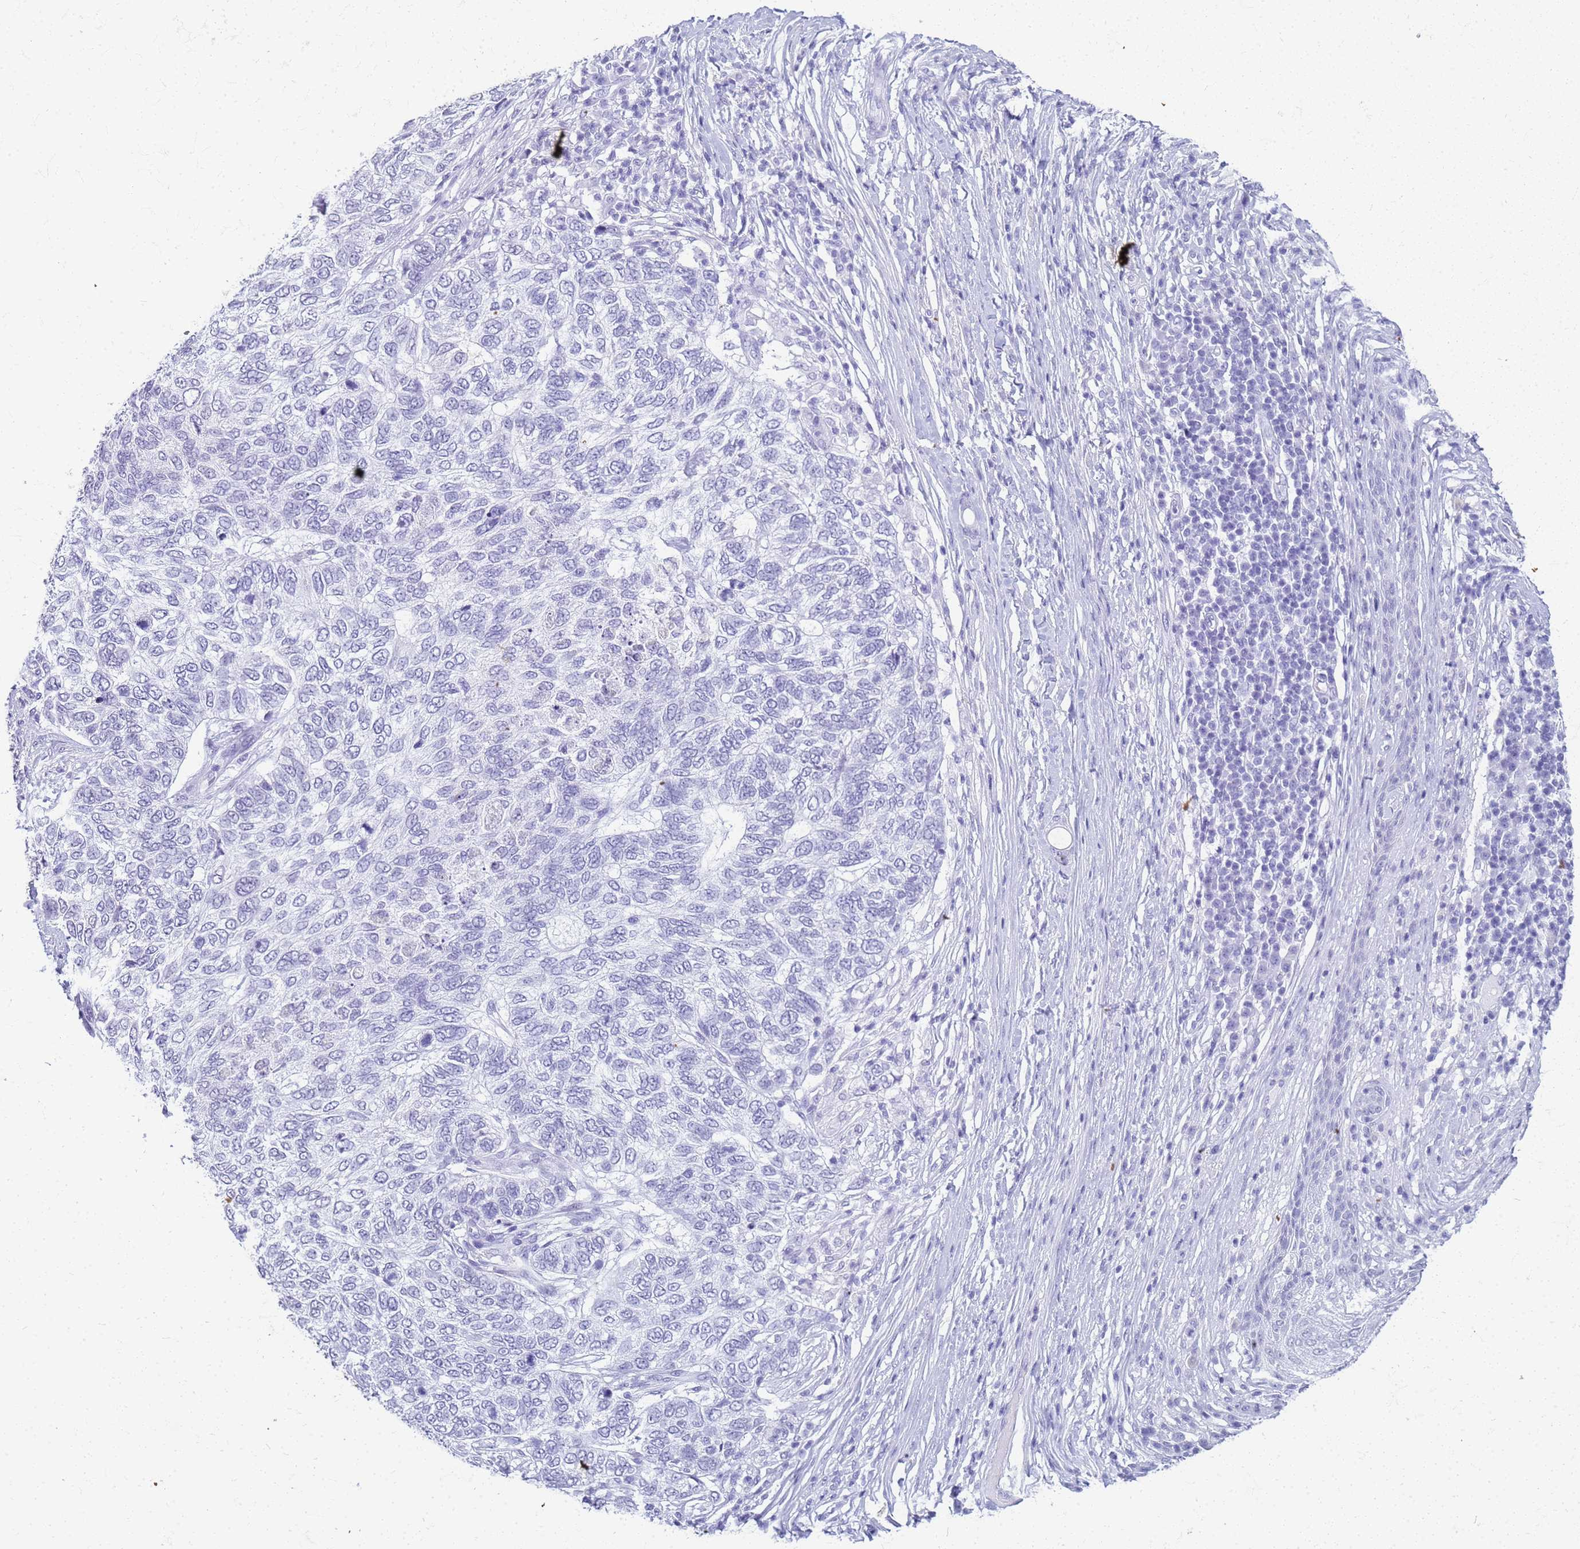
{"staining": {"intensity": "negative", "quantity": "none", "location": "none"}, "tissue": "skin cancer", "cell_type": "Tumor cells", "image_type": "cancer", "snomed": [{"axis": "morphology", "description": "Basal cell carcinoma"}, {"axis": "topography", "description": "Skin"}], "caption": "The histopathology image reveals no staining of tumor cells in basal cell carcinoma (skin). (DAB immunohistochemistry (IHC), high magnification).", "gene": "SLC7A9", "patient": {"sex": "female", "age": 65}}